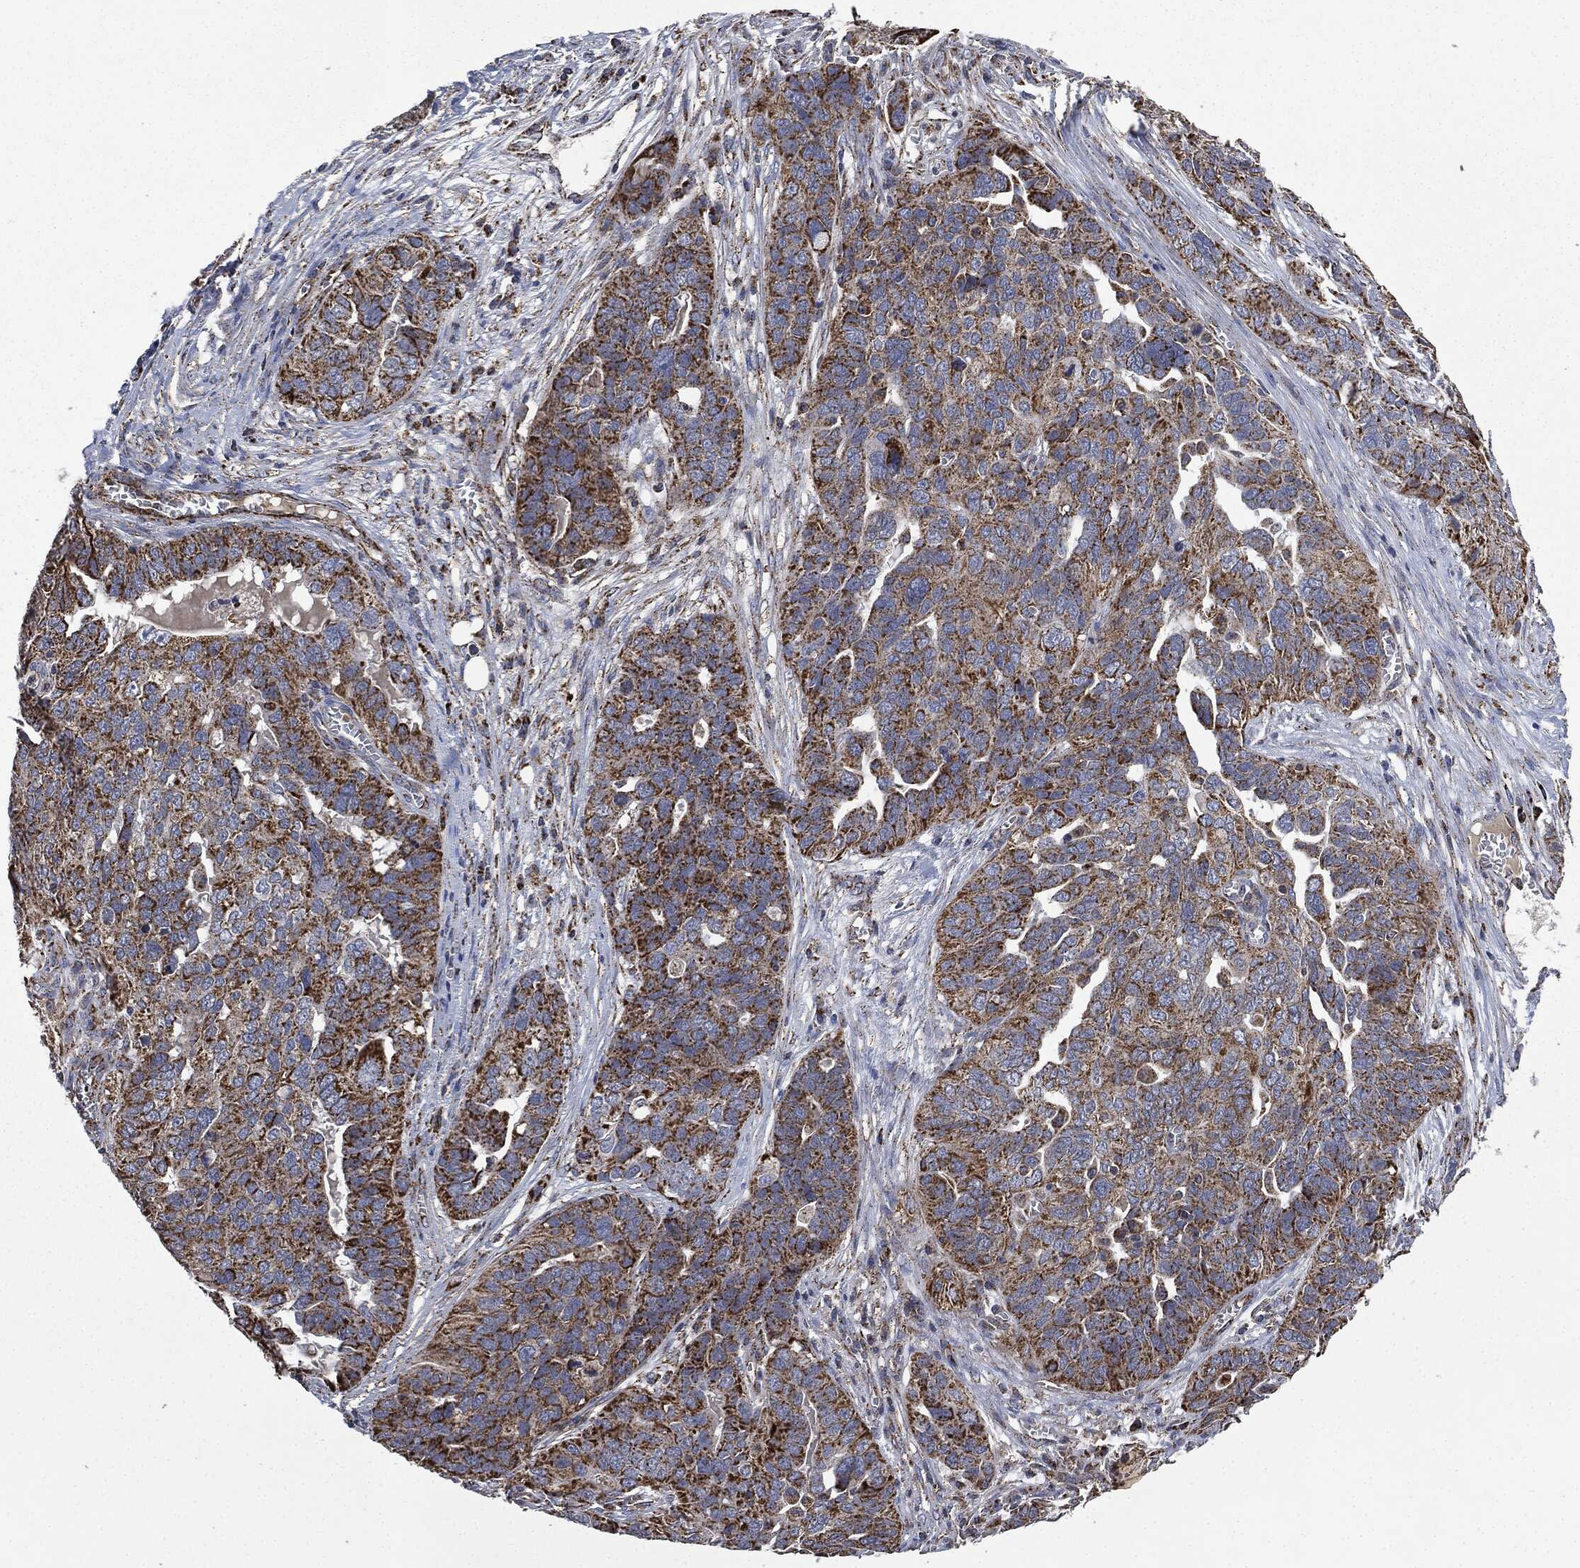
{"staining": {"intensity": "strong", "quantity": ">75%", "location": "cytoplasmic/membranous"}, "tissue": "ovarian cancer", "cell_type": "Tumor cells", "image_type": "cancer", "snomed": [{"axis": "morphology", "description": "Carcinoma, endometroid"}, {"axis": "topography", "description": "Soft tissue"}, {"axis": "topography", "description": "Ovary"}], "caption": "DAB immunohistochemical staining of human endometroid carcinoma (ovarian) demonstrates strong cytoplasmic/membranous protein staining in about >75% of tumor cells. Using DAB (3,3'-diaminobenzidine) (brown) and hematoxylin (blue) stains, captured at high magnification using brightfield microscopy.", "gene": "RYK", "patient": {"sex": "female", "age": 52}}